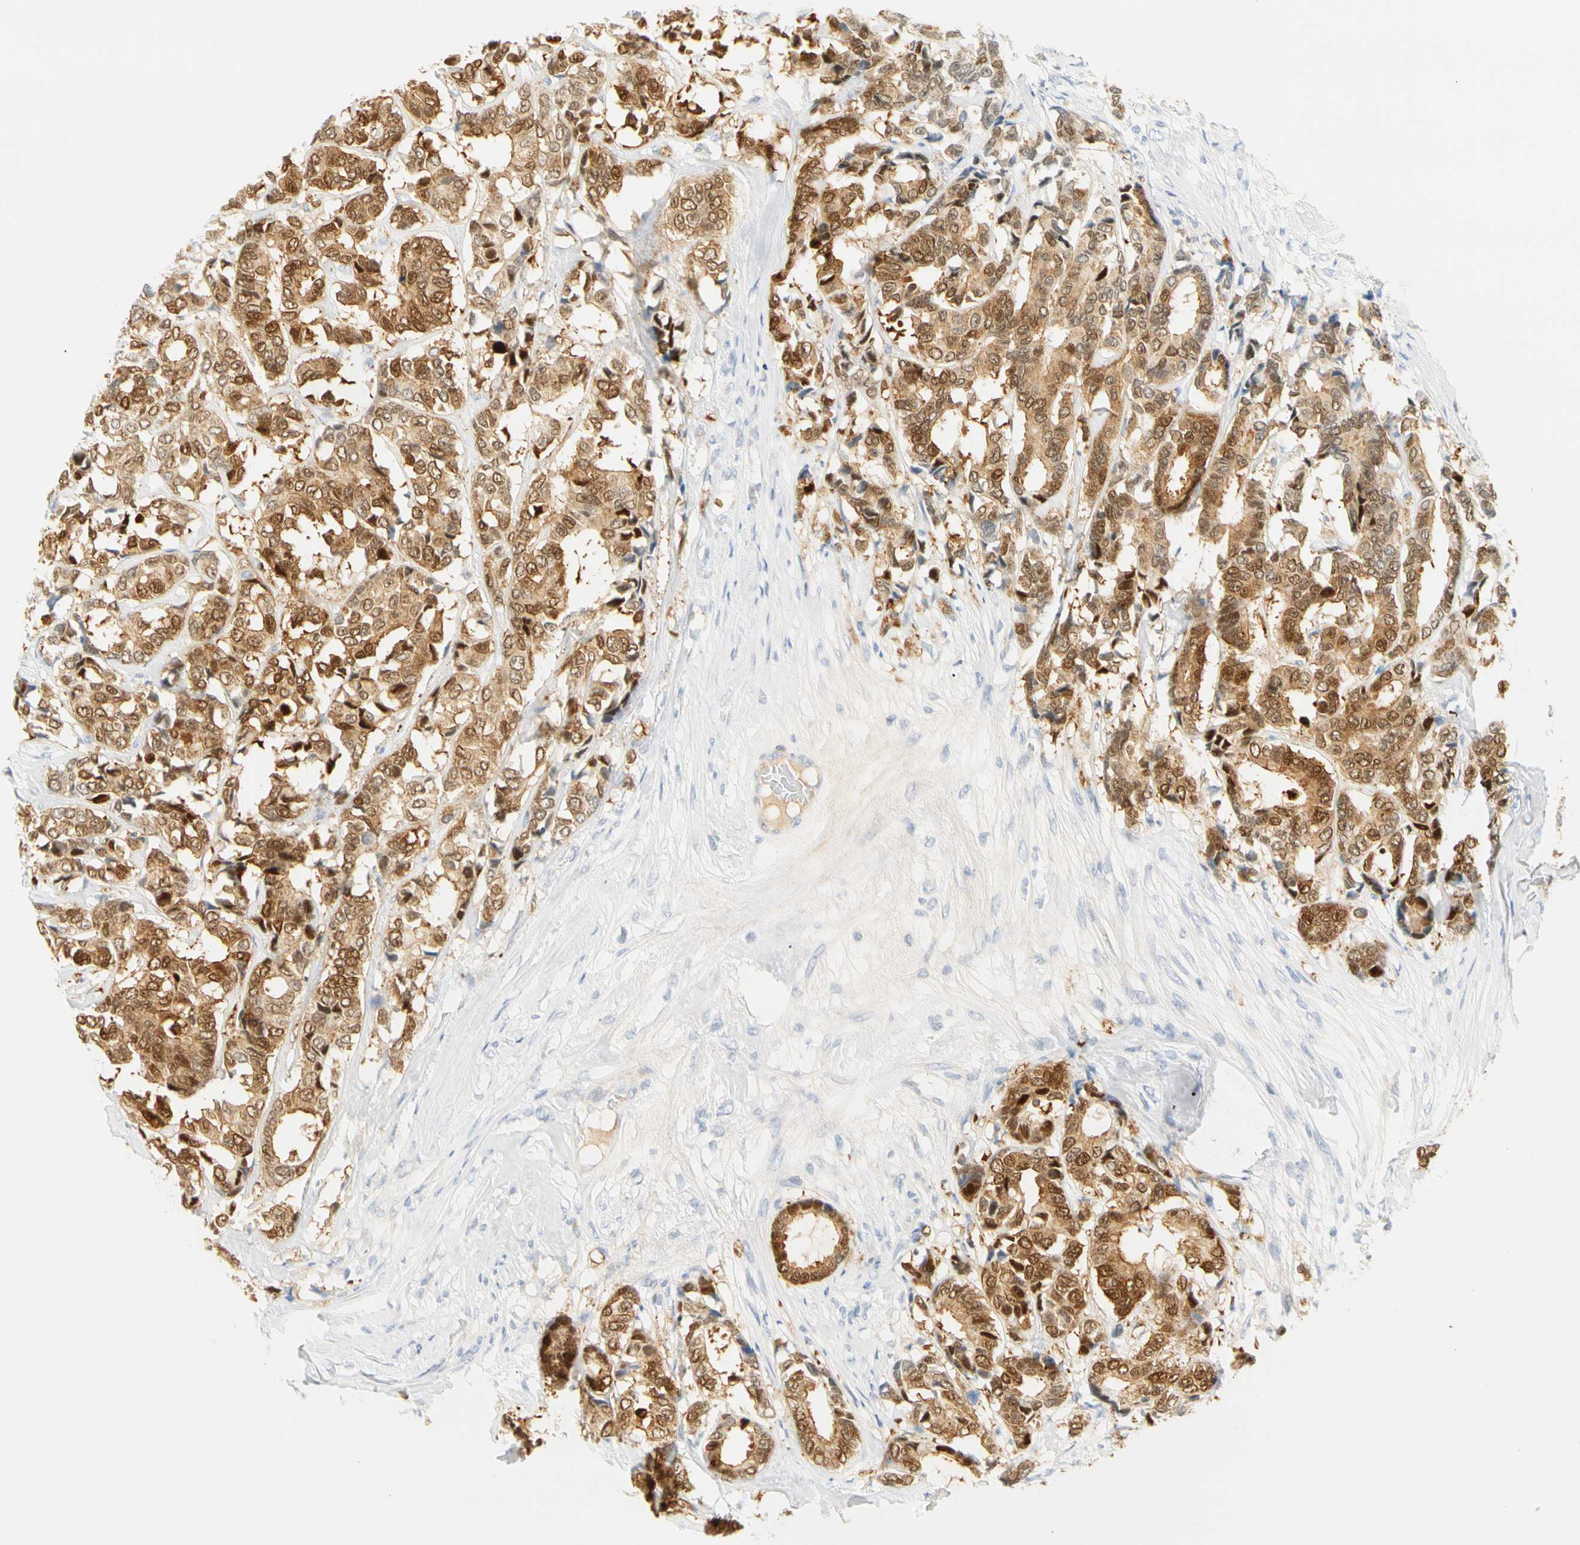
{"staining": {"intensity": "moderate", "quantity": ">75%", "location": "cytoplasmic/membranous,nuclear"}, "tissue": "breast cancer", "cell_type": "Tumor cells", "image_type": "cancer", "snomed": [{"axis": "morphology", "description": "Duct carcinoma"}, {"axis": "topography", "description": "Breast"}], "caption": "Tumor cells demonstrate moderate cytoplasmic/membranous and nuclear expression in about >75% of cells in breast invasive ductal carcinoma. The staining was performed using DAB to visualize the protein expression in brown, while the nuclei were stained in blue with hematoxylin (Magnification: 20x).", "gene": "SELENBP1", "patient": {"sex": "female", "age": 87}}